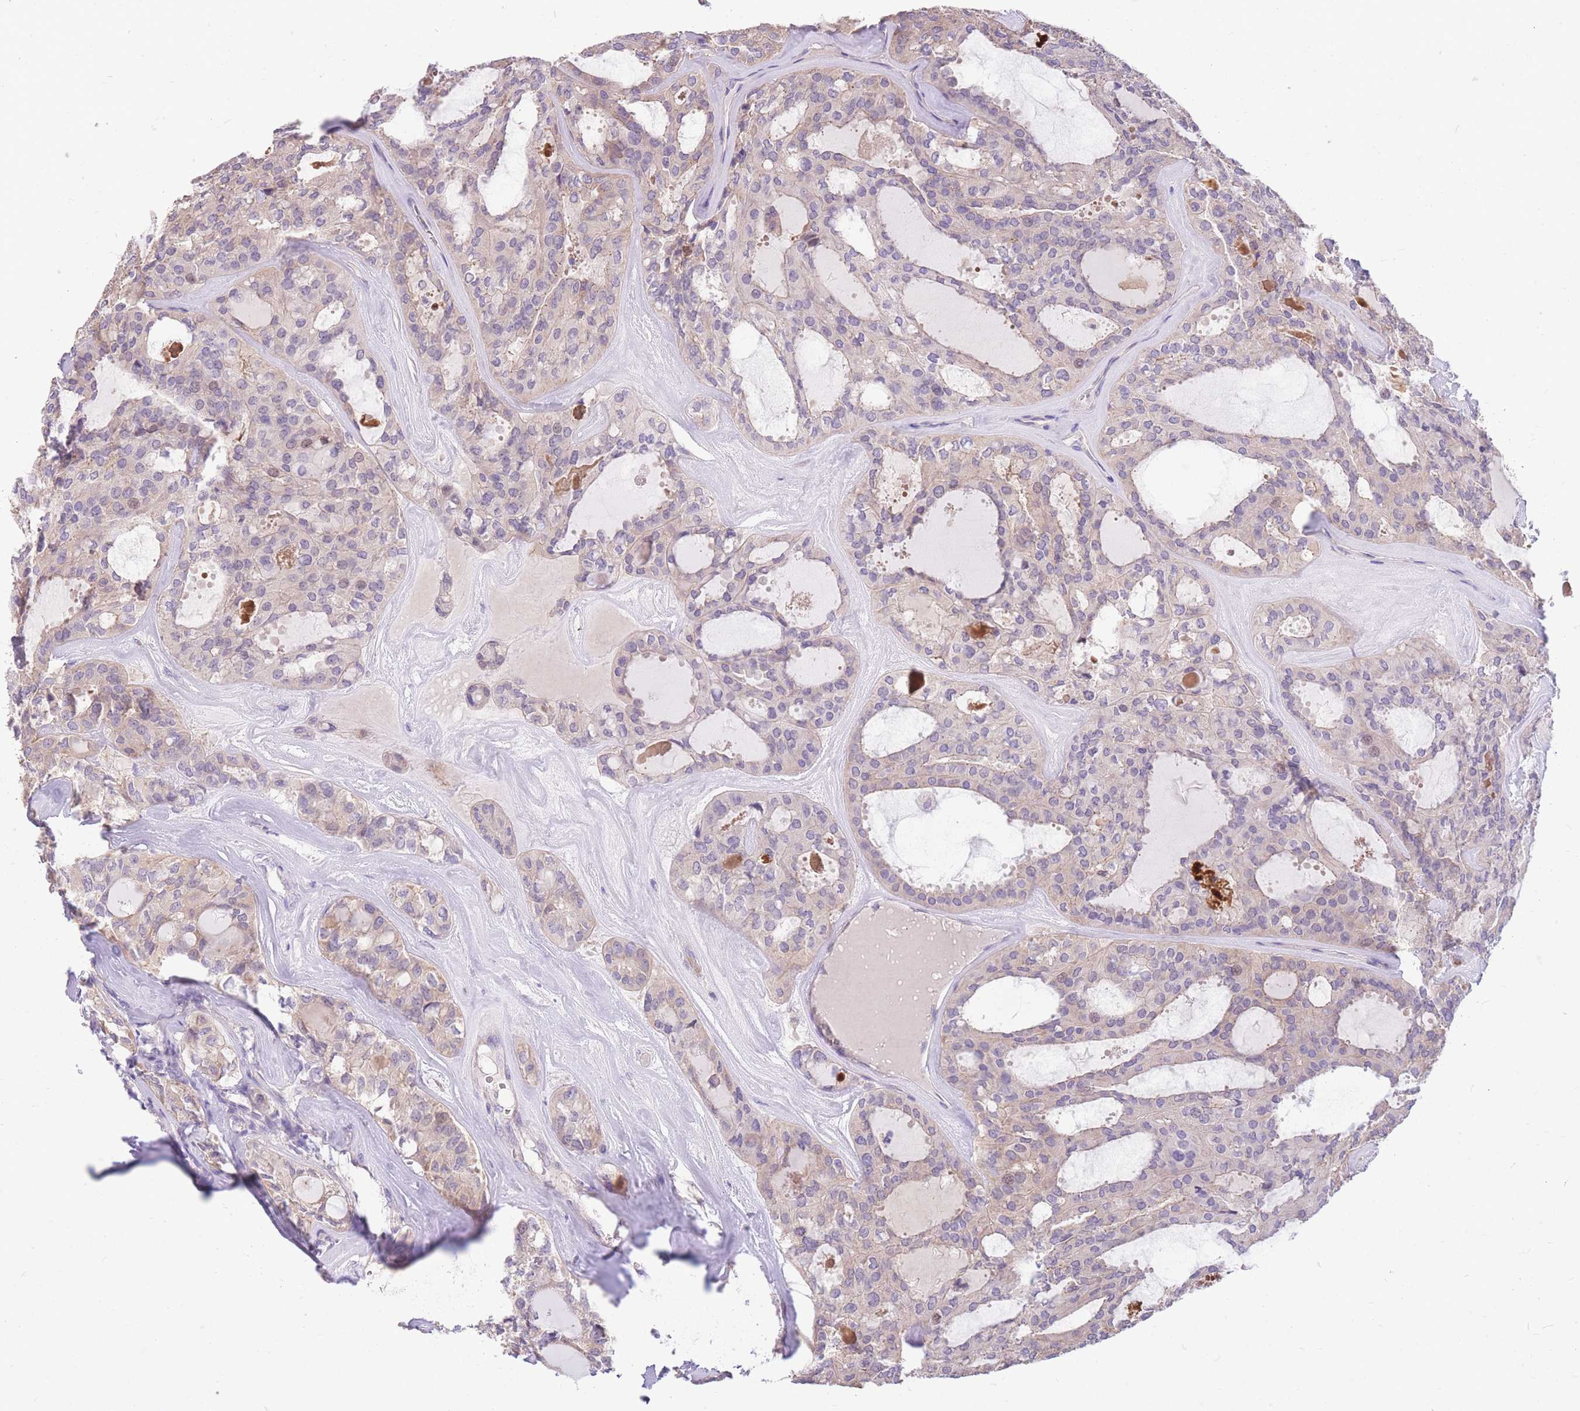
{"staining": {"intensity": "negative", "quantity": "none", "location": "none"}, "tissue": "thyroid cancer", "cell_type": "Tumor cells", "image_type": "cancer", "snomed": [{"axis": "morphology", "description": "Follicular adenoma carcinoma, NOS"}, {"axis": "topography", "description": "Thyroid gland"}], "caption": "The immunohistochemistry (IHC) image has no significant staining in tumor cells of thyroid cancer tissue.", "gene": "OR5T1", "patient": {"sex": "male", "age": 75}}